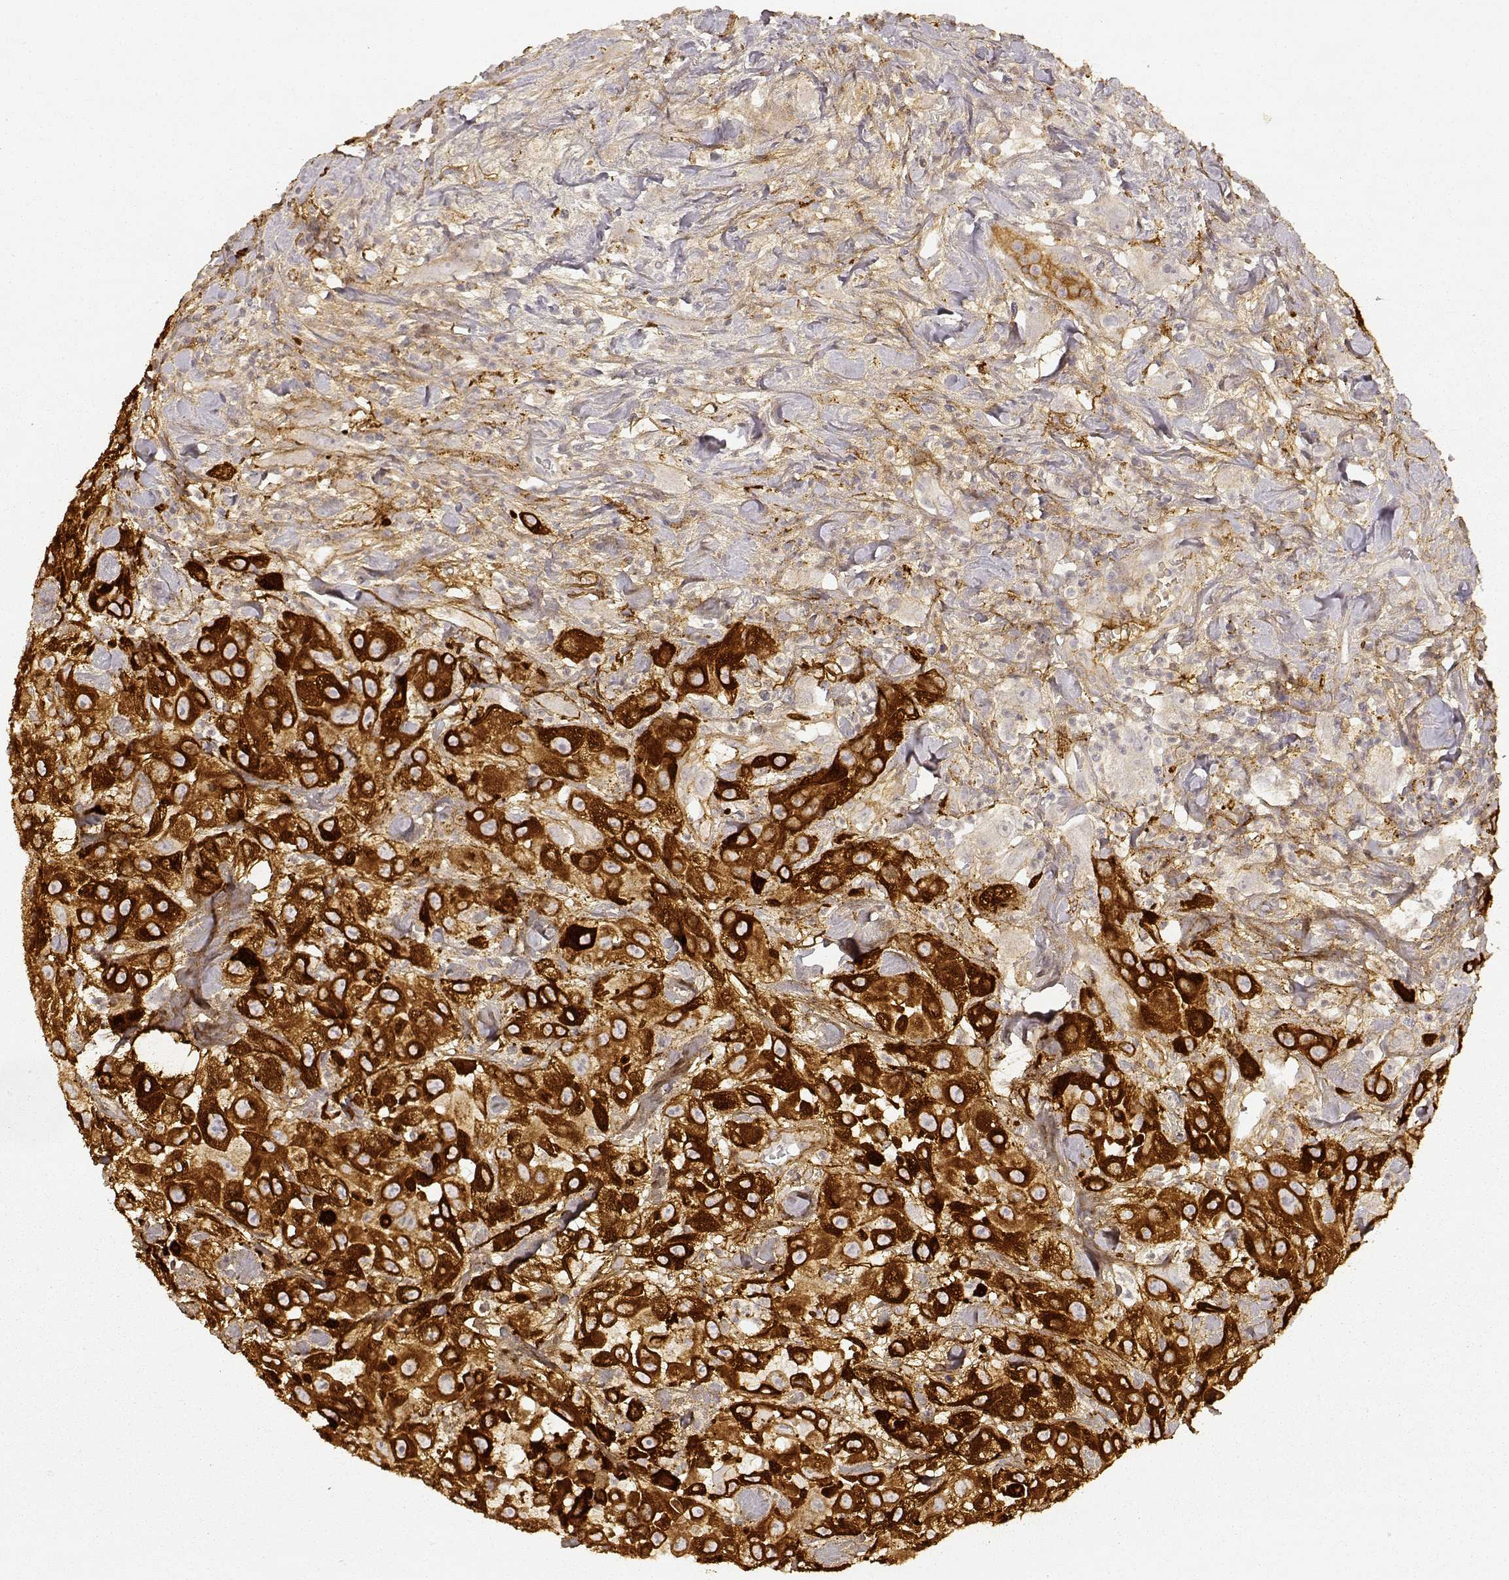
{"staining": {"intensity": "strong", "quantity": ">75%", "location": "cytoplasmic/membranous"}, "tissue": "urothelial cancer", "cell_type": "Tumor cells", "image_type": "cancer", "snomed": [{"axis": "morphology", "description": "Urothelial carcinoma, High grade"}, {"axis": "topography", "description": "Urinary bladder"}], "caption": "A histopathology image showing strong cytoplasmic/membranous expression in approximately >75% of tumor cells in urothelial cancer, as visualized by brown immunohistochemical staining.", "gene": "LAMC2", "patient": {"sex": "male", "age": 79}}